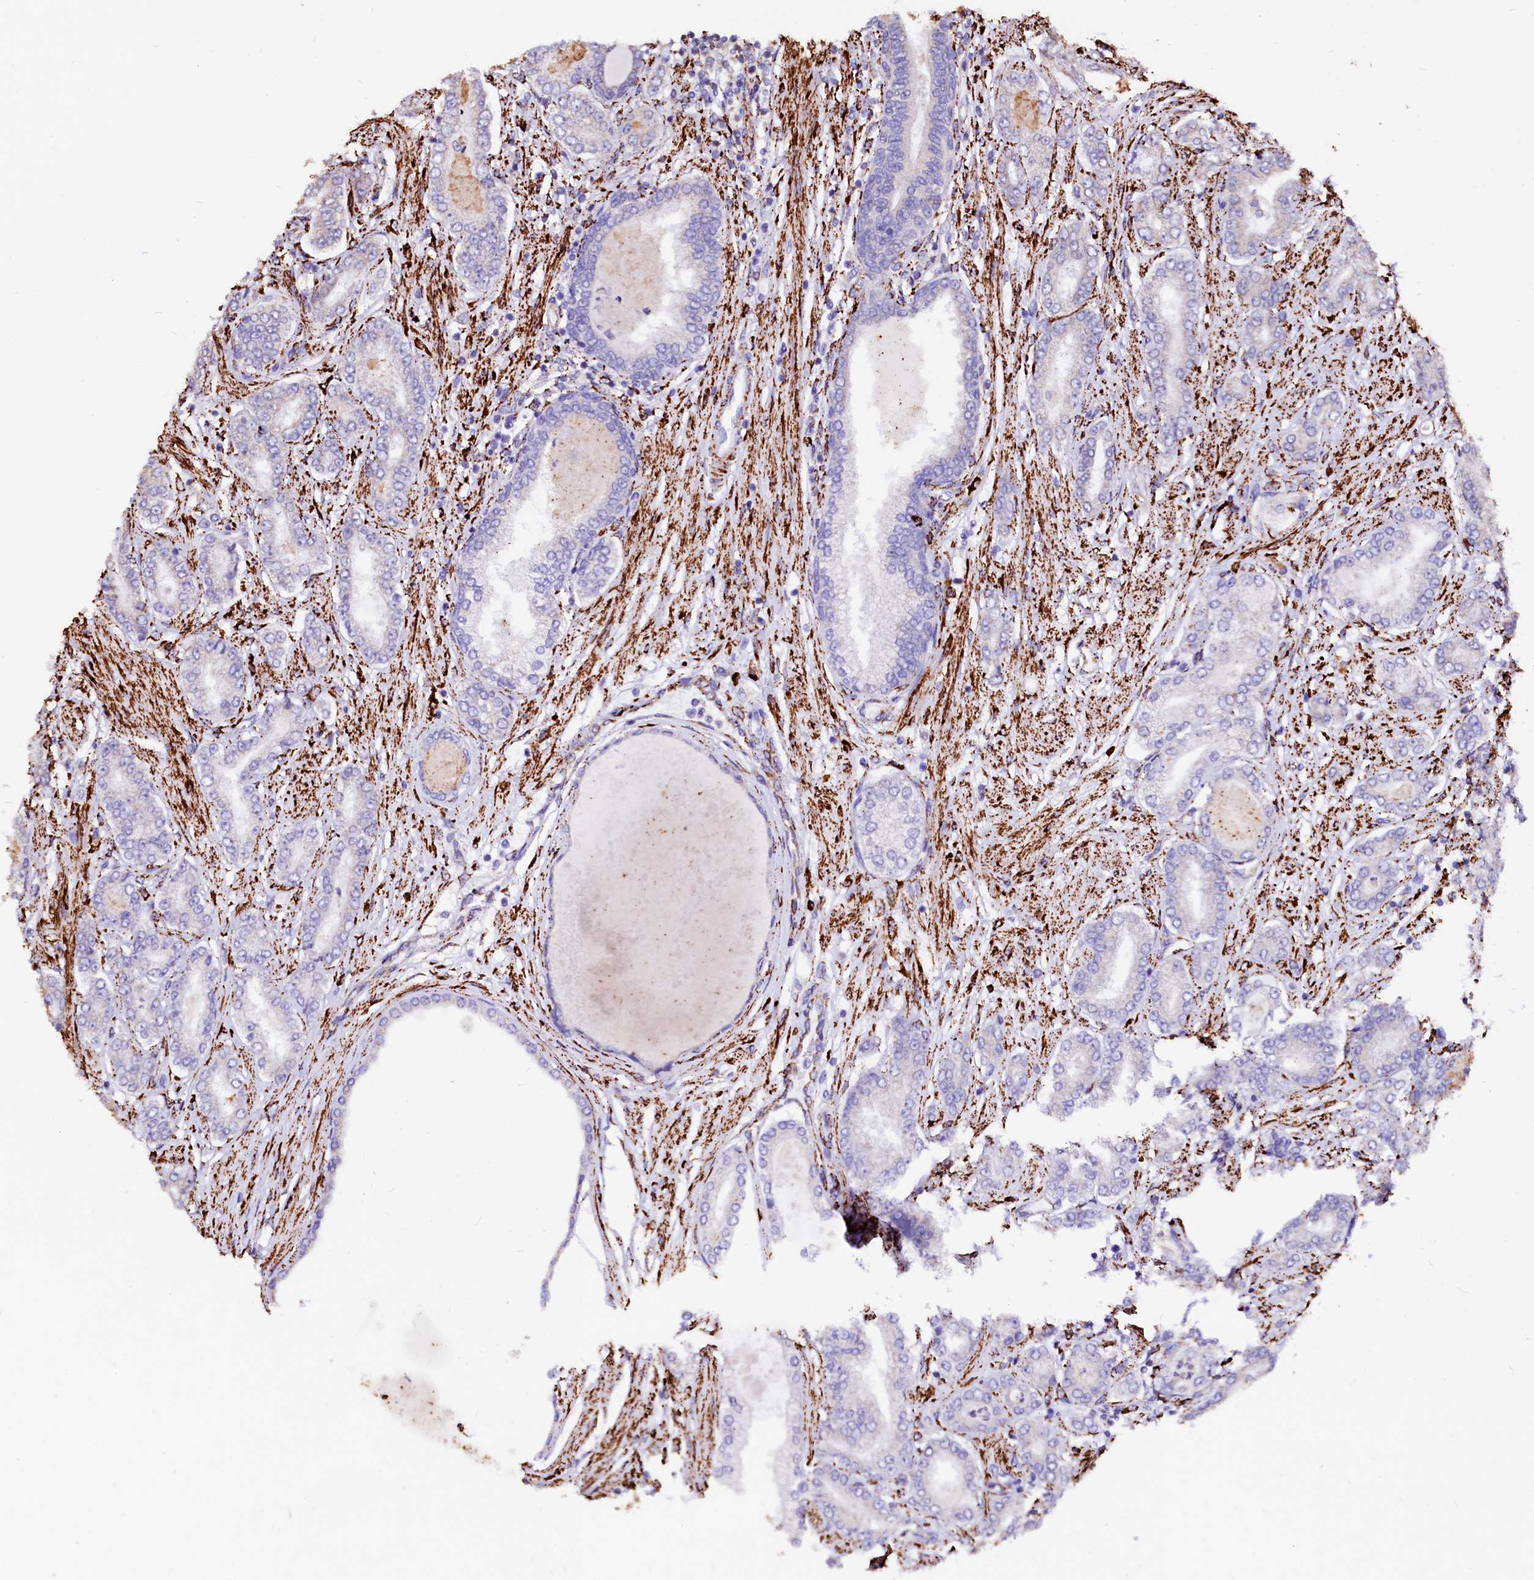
{"staining": {"intensity": "negative", "quantity": "none", "location": "none"}, "tissue": "prostate cancer", "cell_type": "Tumor cells", "image_type": "cancer", "snomed": [{"axis": "morphology", "description": "Adenocarcinoma, Low grade"}, {"axis": "topography", "description": "Prostate"}], "caption": "The histopathology image demonstrates no significant expression in tumor cells of prostate cancer.", "gene": "MAOB", "patient": {"sex": "male", "age": 63}}